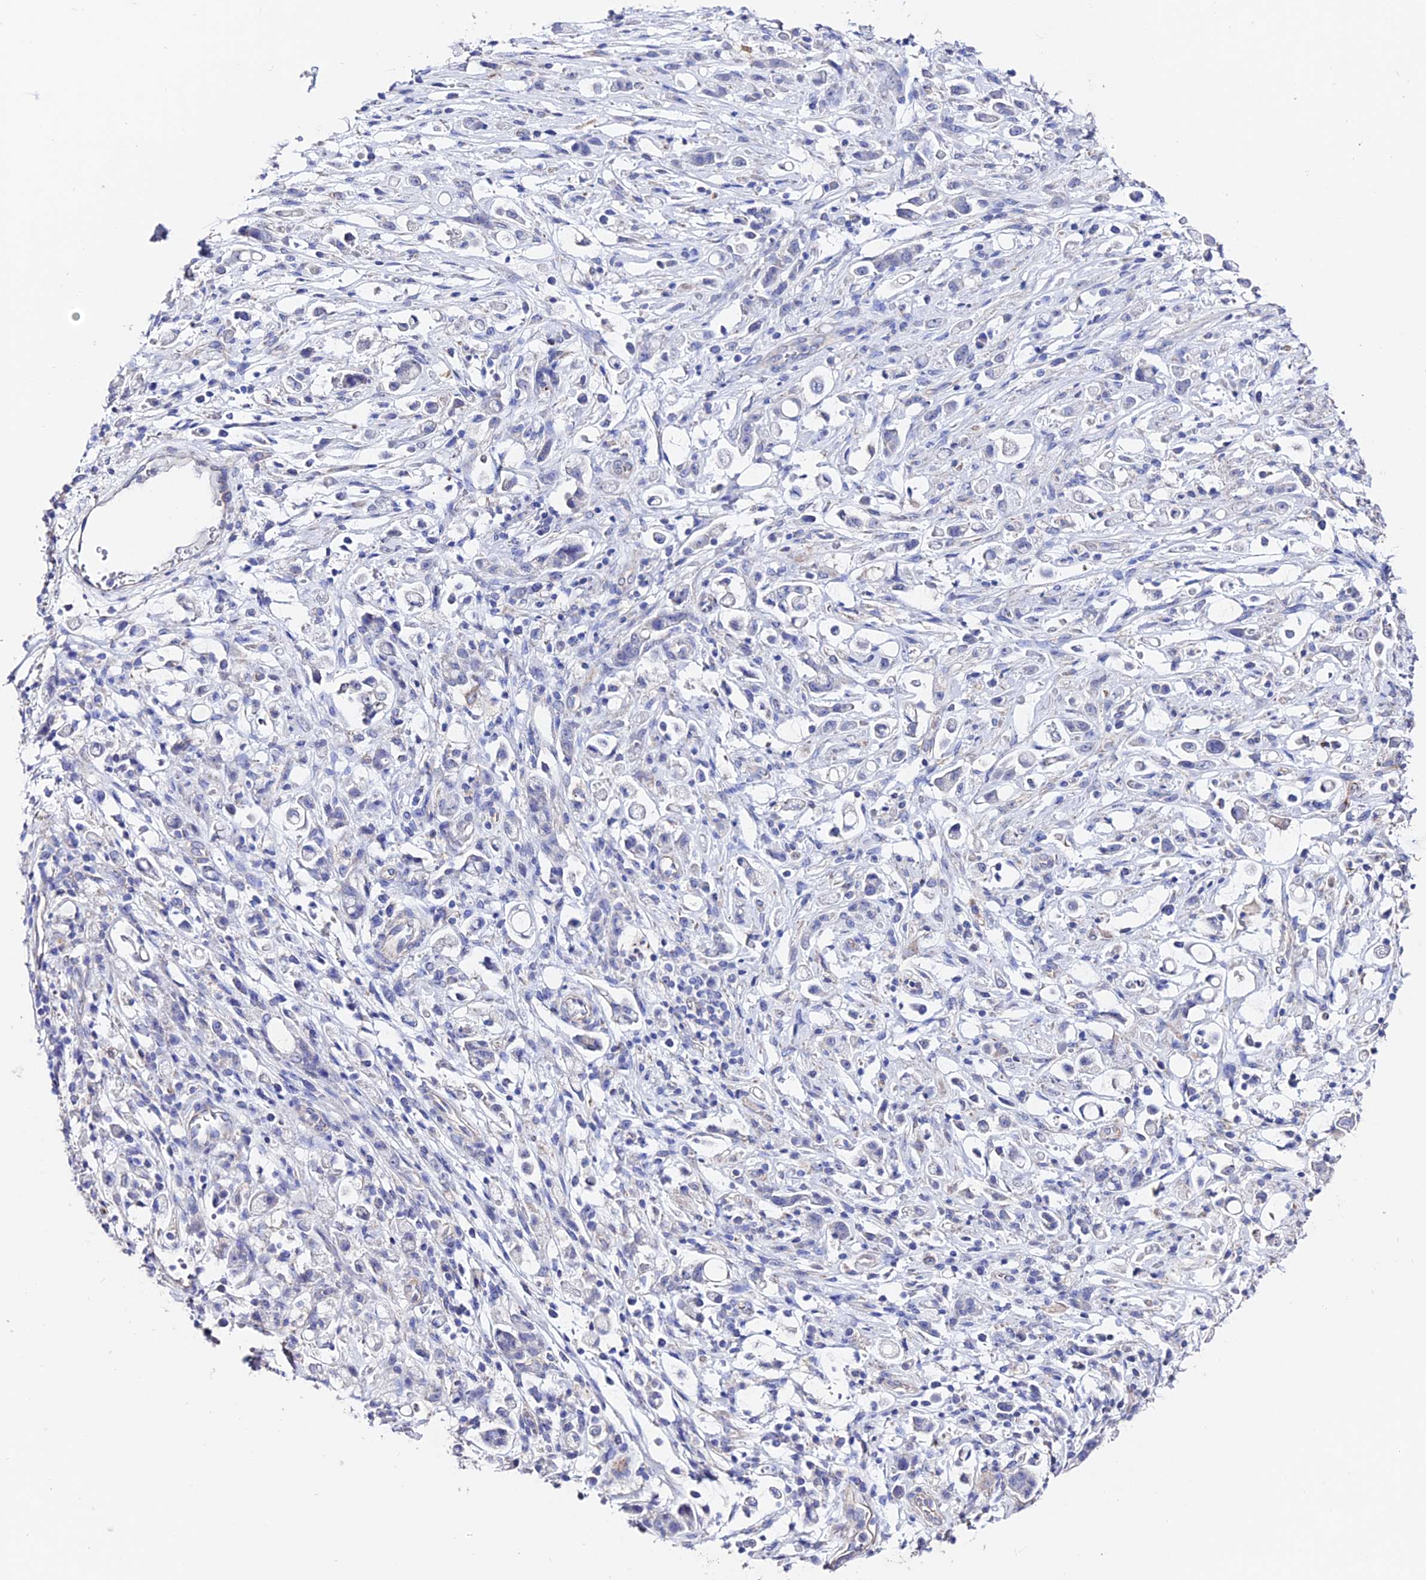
{"staining": {"intensity": "negative", "quantity": "none", "location": "none"}, "tissue": "stomach cancer", "cell_type": "Tumor cells", "image_type": "cancer", "snomed": [{"axis": "morphology", "description": "Adenocarcinoma, NOS"}, {"axis": "topography", "description": "Stomach"}], "caption": "A histopathology image of human stomach cancer (adenocarcinoma) is negative for staining in tumor cells.", "gene": "ESM1", "patient": {"sex": "female", "age": 60}}